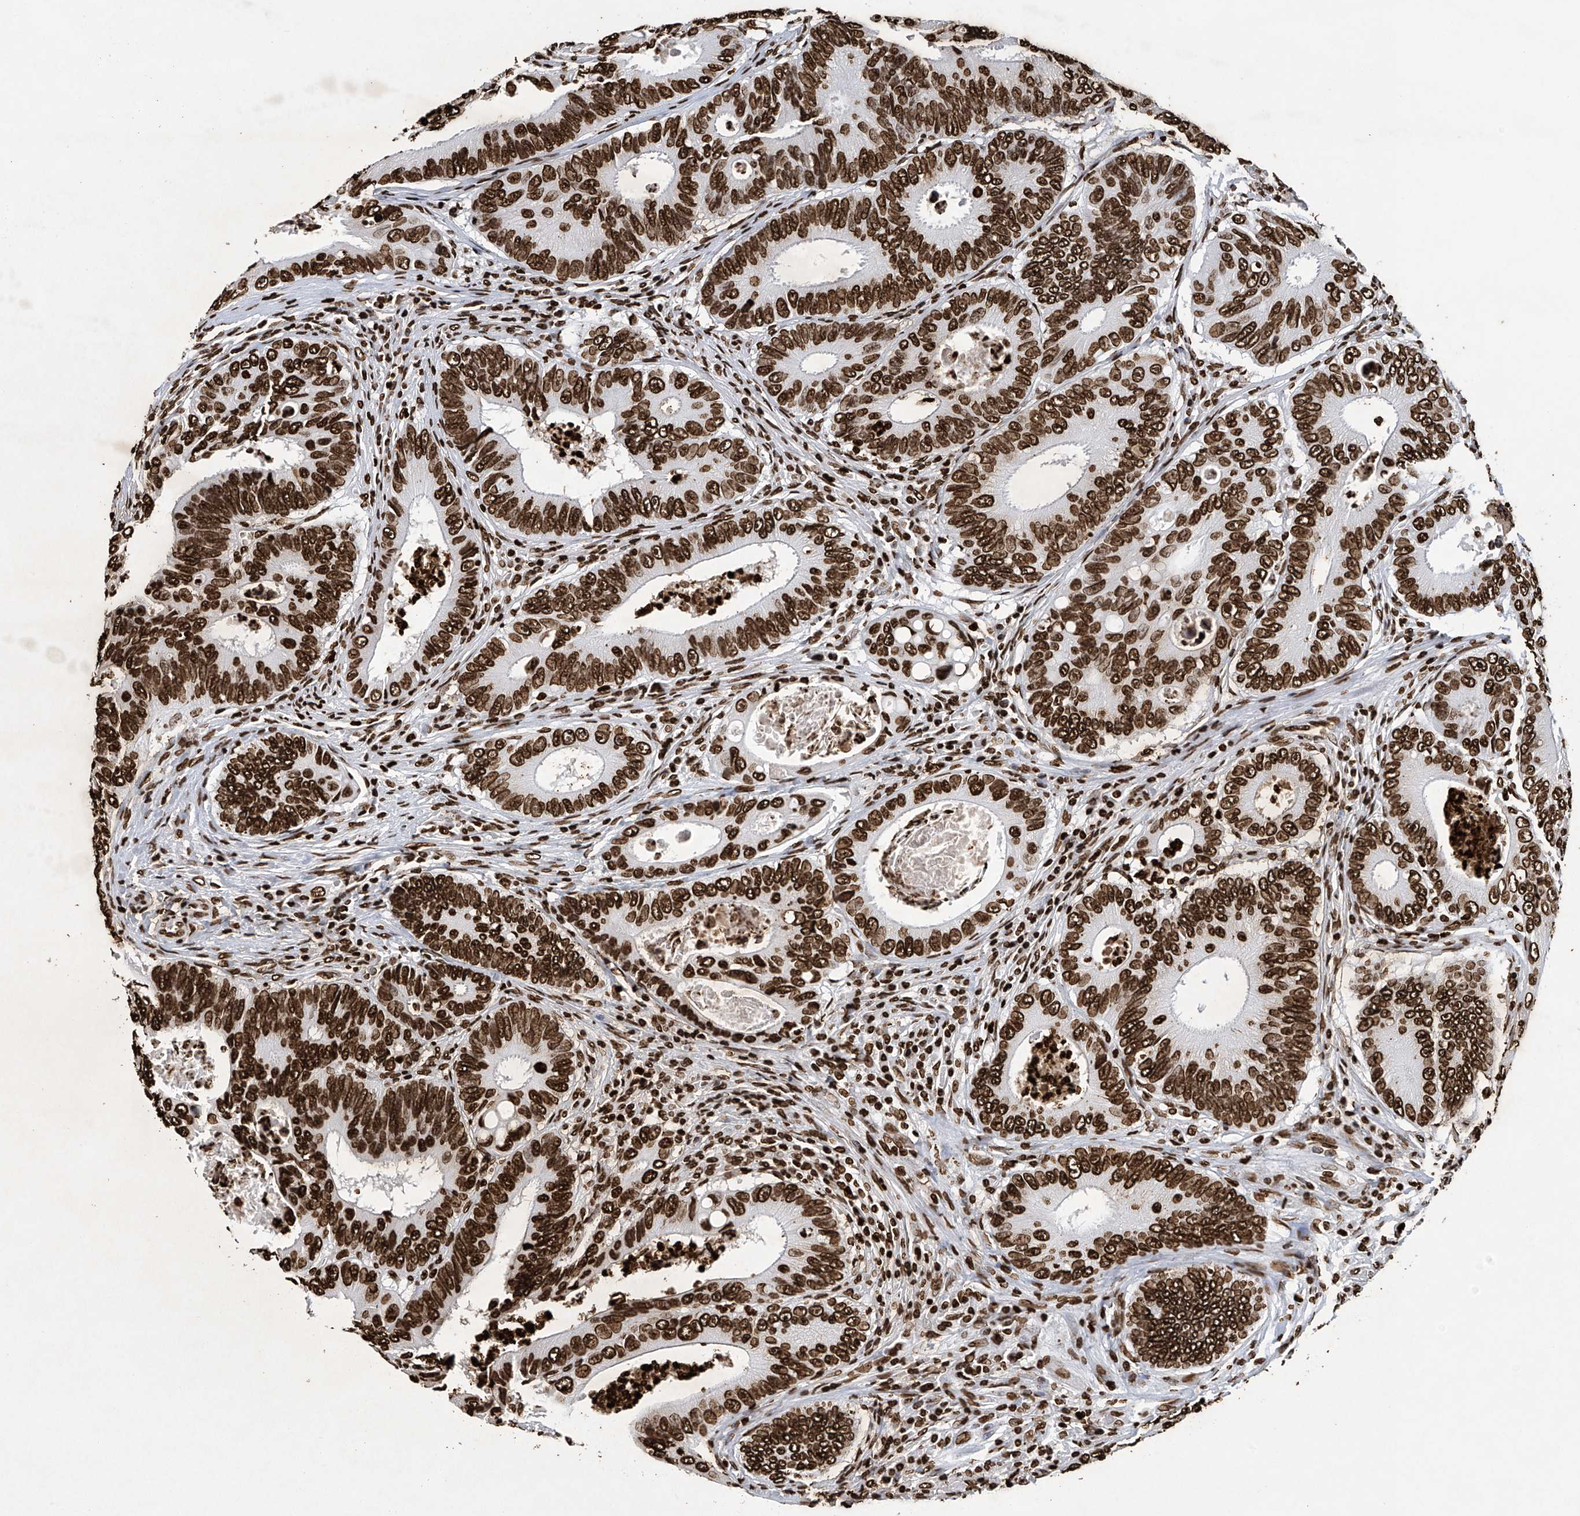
{"staining": {"intensity": "strong", "quantity": ">75%", "location": "nuclear"}, "tissue": "colorectal cancer", "cell_type": "Tumor cells", "image_type": "cancer", "snomed": [{"axis": "morphology", "description": "Inflammation, NOS"}, {"axis": "morphology", "description": "Adenocarcinoma, NOS"}, {"axis": "topography", "description": "Colon"}], "caption": "Protein positivity by immunohistochemistry (IHC) exhibits strong nuclear expression in approximately >75% of tumor cells in colorectal cancer (adenocarcinoma). The protein is shown in brown color, while the nuclei are stained blue.", "gene": "H3-3A", "patient": {"sex": "male", "age": 72}}